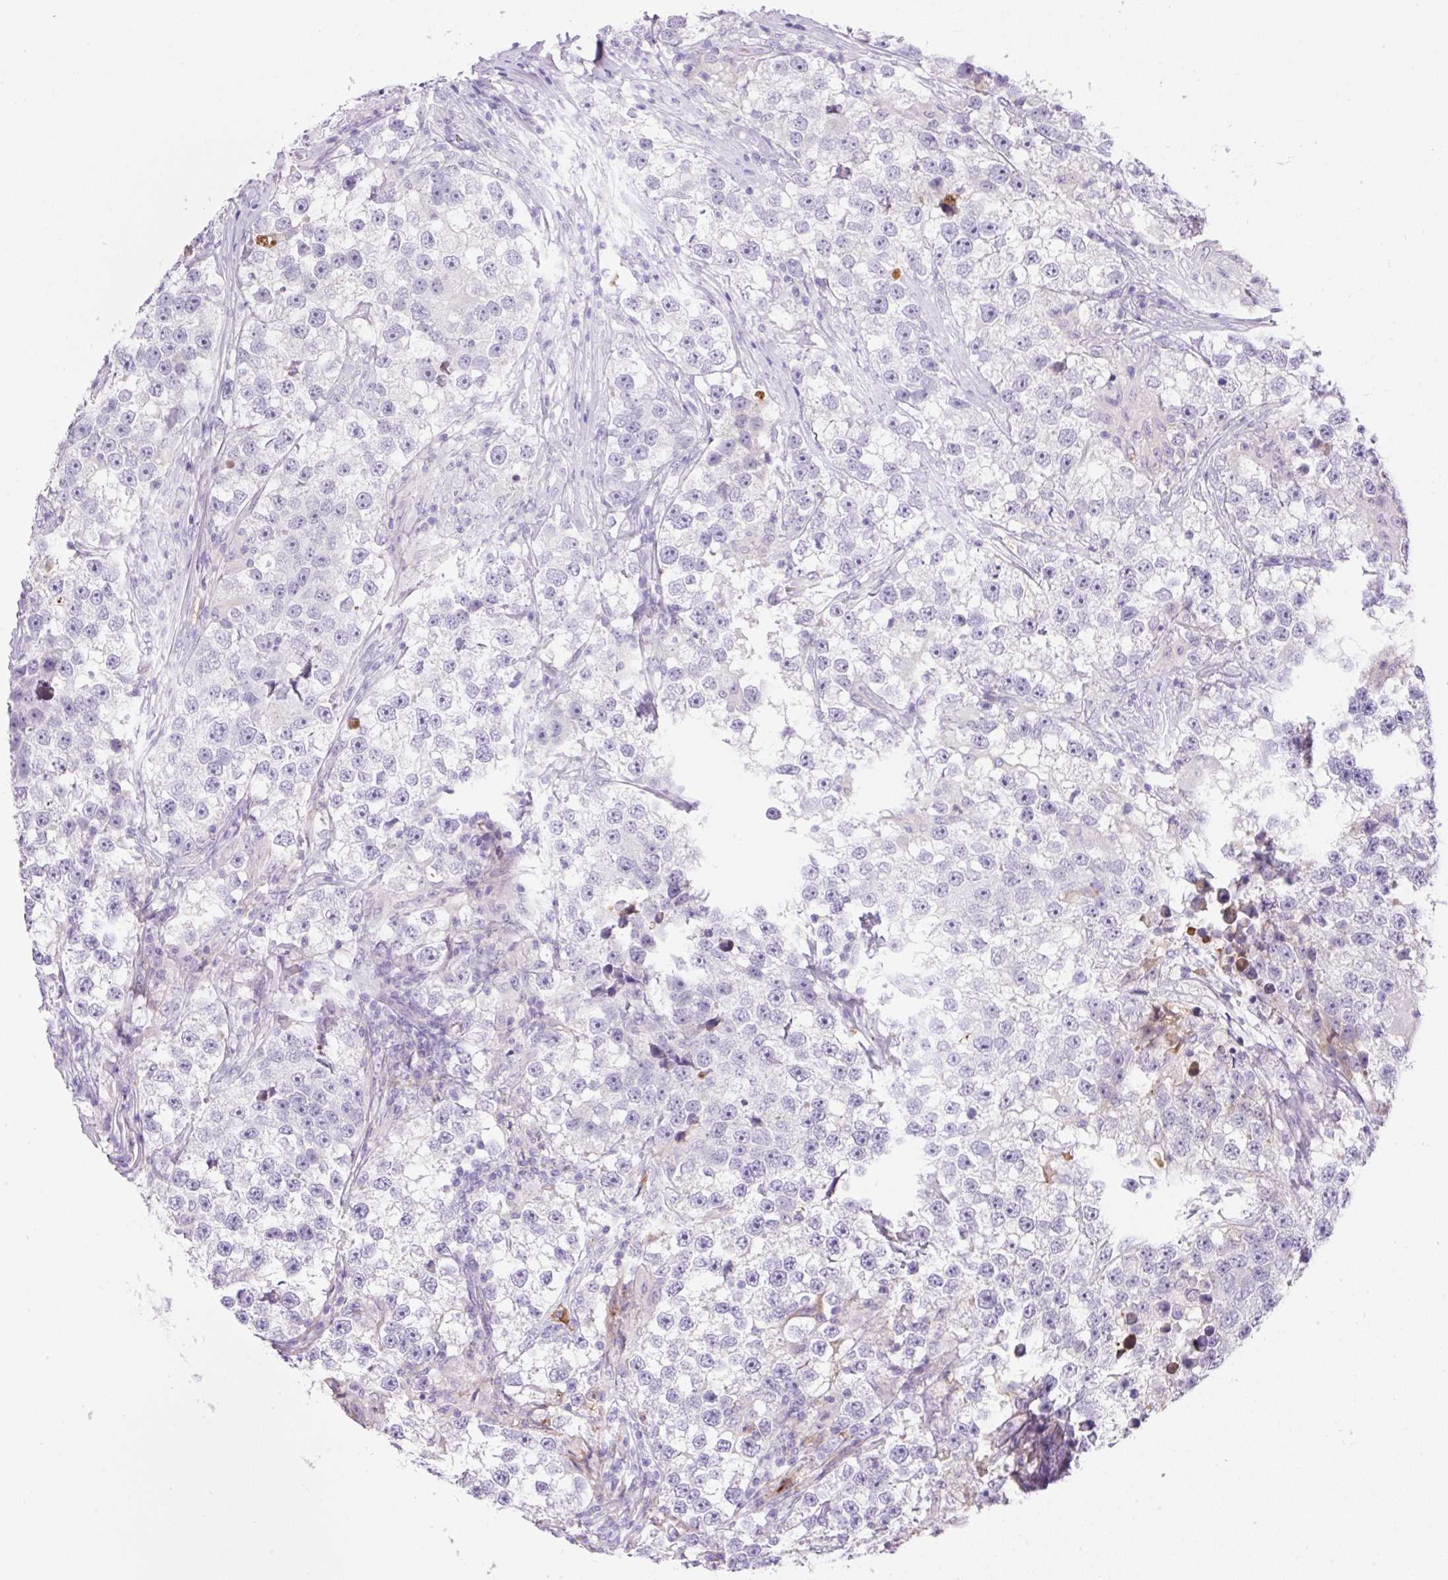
{"staining": {"intensity": "negative", "quantity": "none", "location": "none"}, "tissue": "testis cancer", "cell_type": "Tumor cells", "image_type": "cancer", "snomed": [{"axis": "morphology", "description": "Seminoma, NOS"}, {"axis": "topography", "description": "Testis"}], "caption": "Testis cancer was stained to show a protein in brown. There is no significant staining in tumor cells. The staining was performed using DAB (3,3'-diaminobenzidine) to visualize the protein expression in brown, while the nuclei were stained in blue with hematoxylin (Magnification: 20x).", "gene": "TDRD15", "patient": {"sex": "male", "age": 46}}